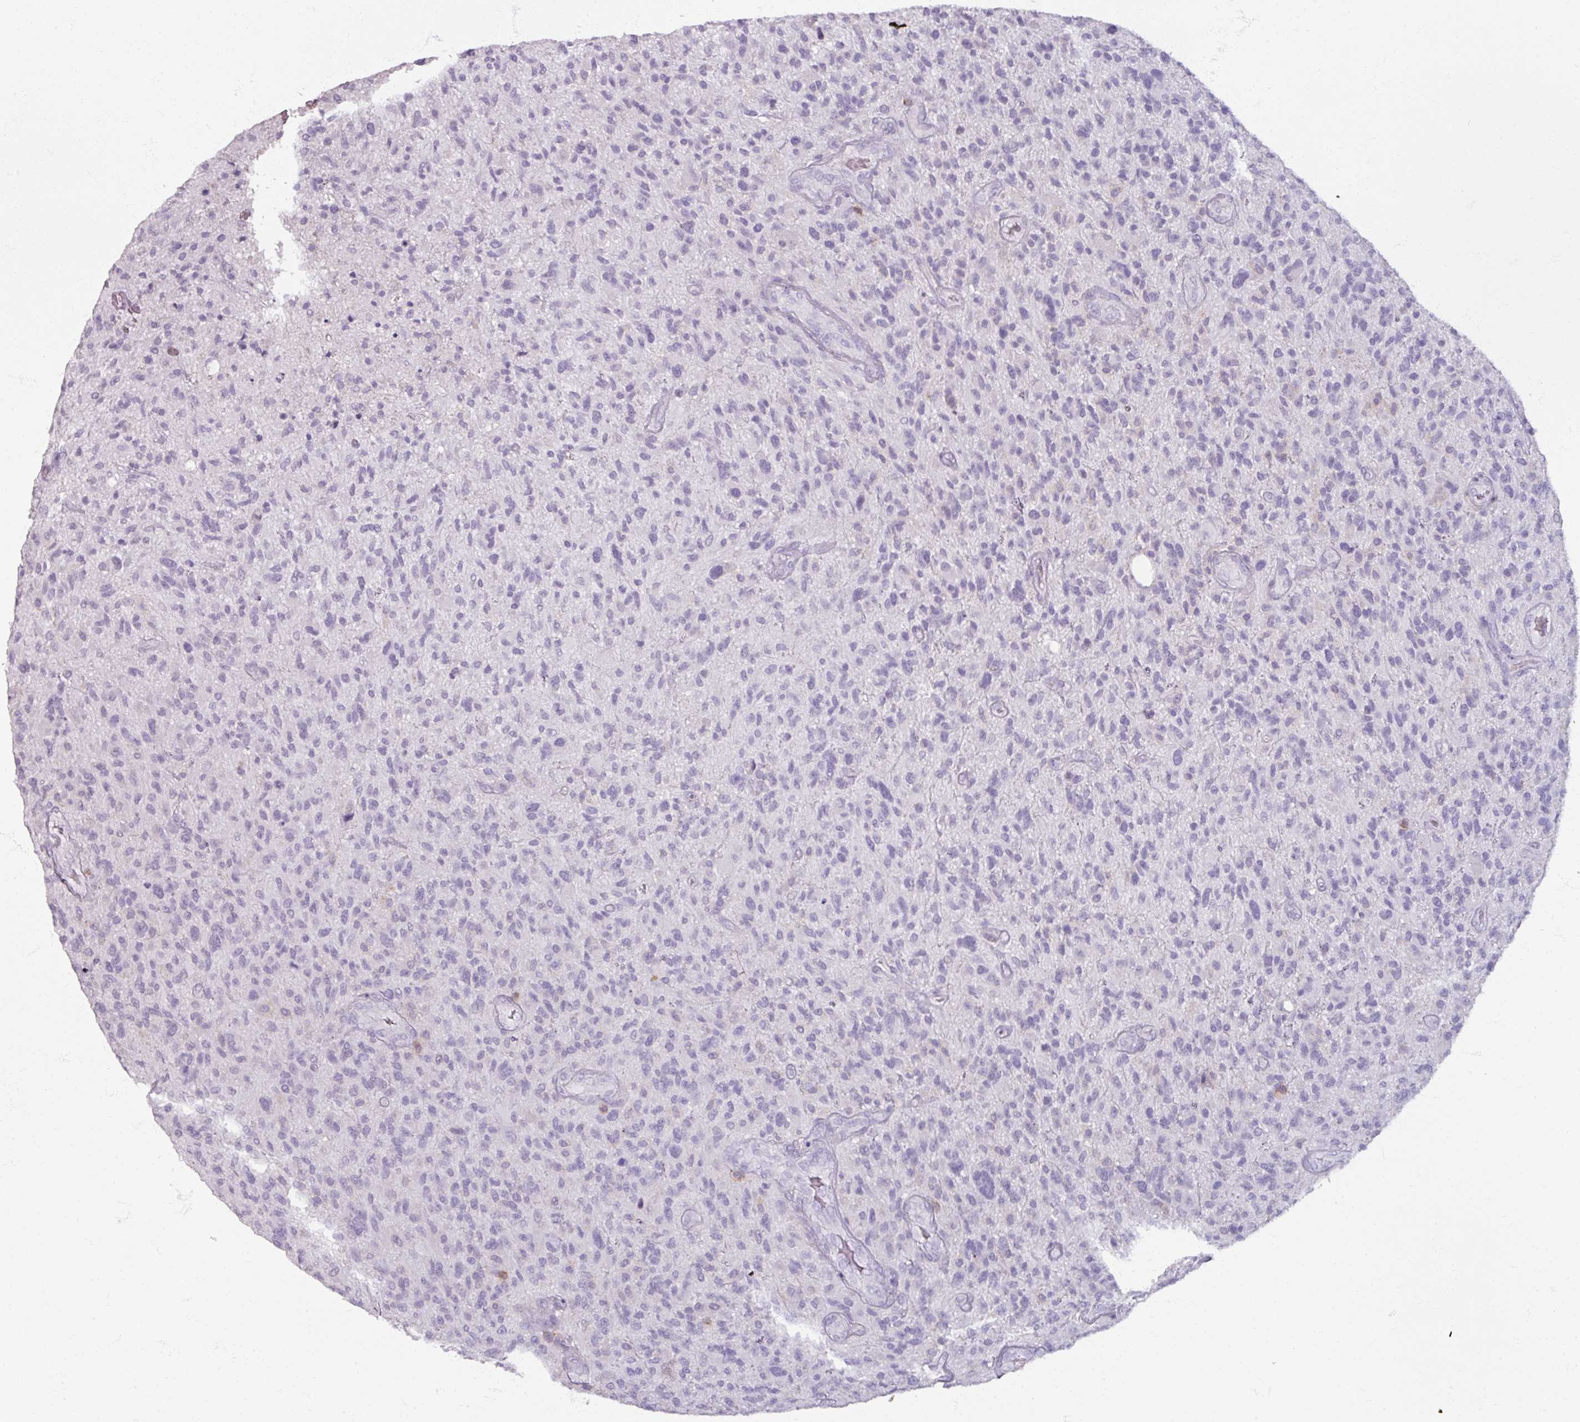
{"staining": {"intensity": "negative", "quantity": "none", "location": "none"}, "tissue": "glioma", "cell_type": "Tumor cells", "image_type": "cancer", "snomed": [{"axis": "morphology", "description": "Glioma, malignant, High grade"}, {"axis": "topography", "description": "Brain"}], "caption": "A histopathology image of malignant glioma (high-grade) stained for a protein demonstrates no brown staining in tumor cells.", "gene": "PTPRC", "patient": {"sex": "male", "age": 47}}